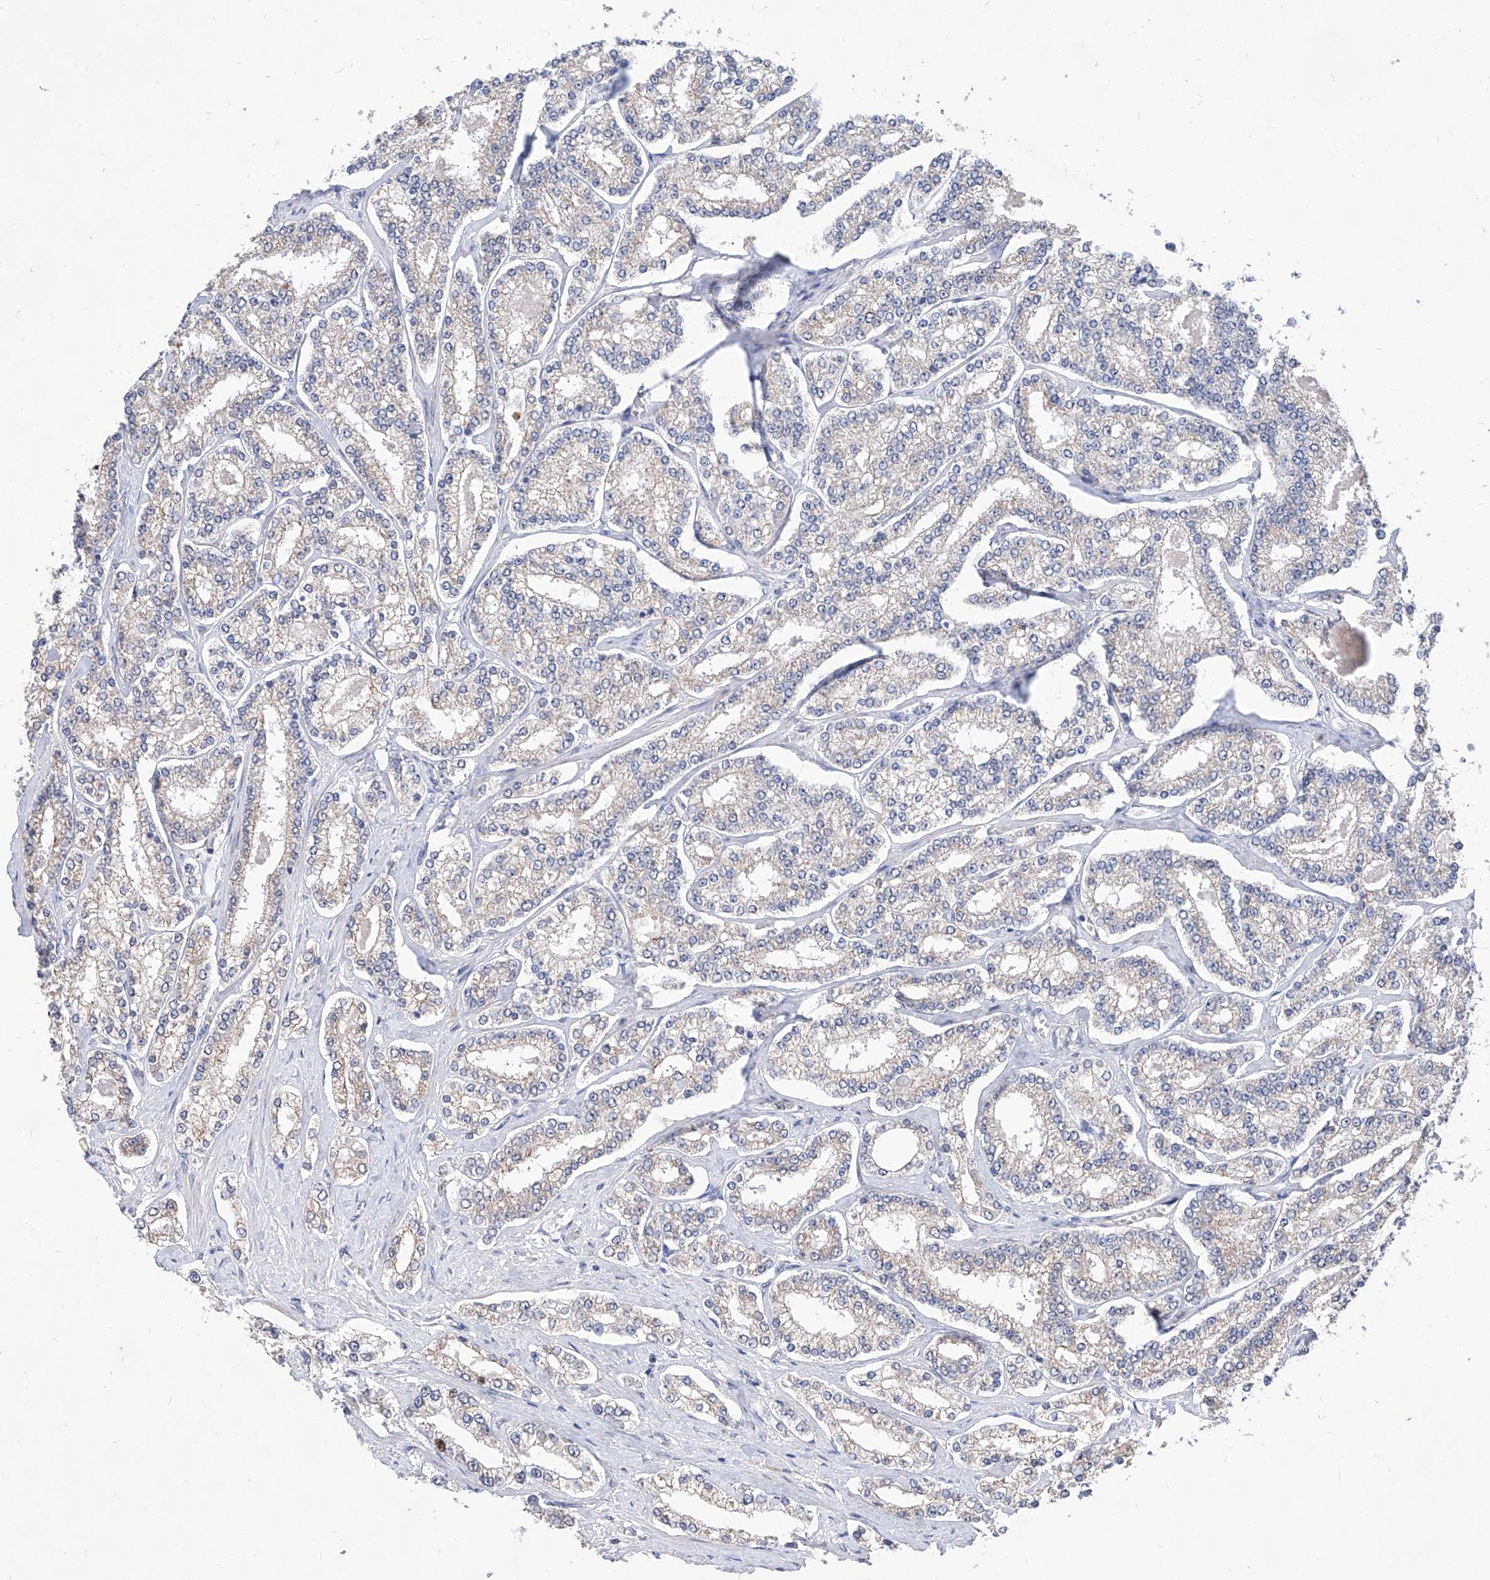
{"staining": {"intensity": "negative", "quantity": "none", "location": "none"}, "tissue": "prostate cancer", "cell_type": "Tumor cells", "image_type": "cancer", "snomed": [{"axis": "morphology", "description": "Normal tissue, NOS"}, {"axis": "morphology", "description": "Adenocarcinoma, High grade"}, {"axis": "topography", "description": "Prostate"}], "caption": "DAB (3,3'-diaminobenzidine) immunohistochemical staining of human prostate cancer (high-grade adenocarcinoma) shows no significant staining in tumor cells.", "gene": "MFSD4B", "patient": {"sex": "male", "age": 83}}